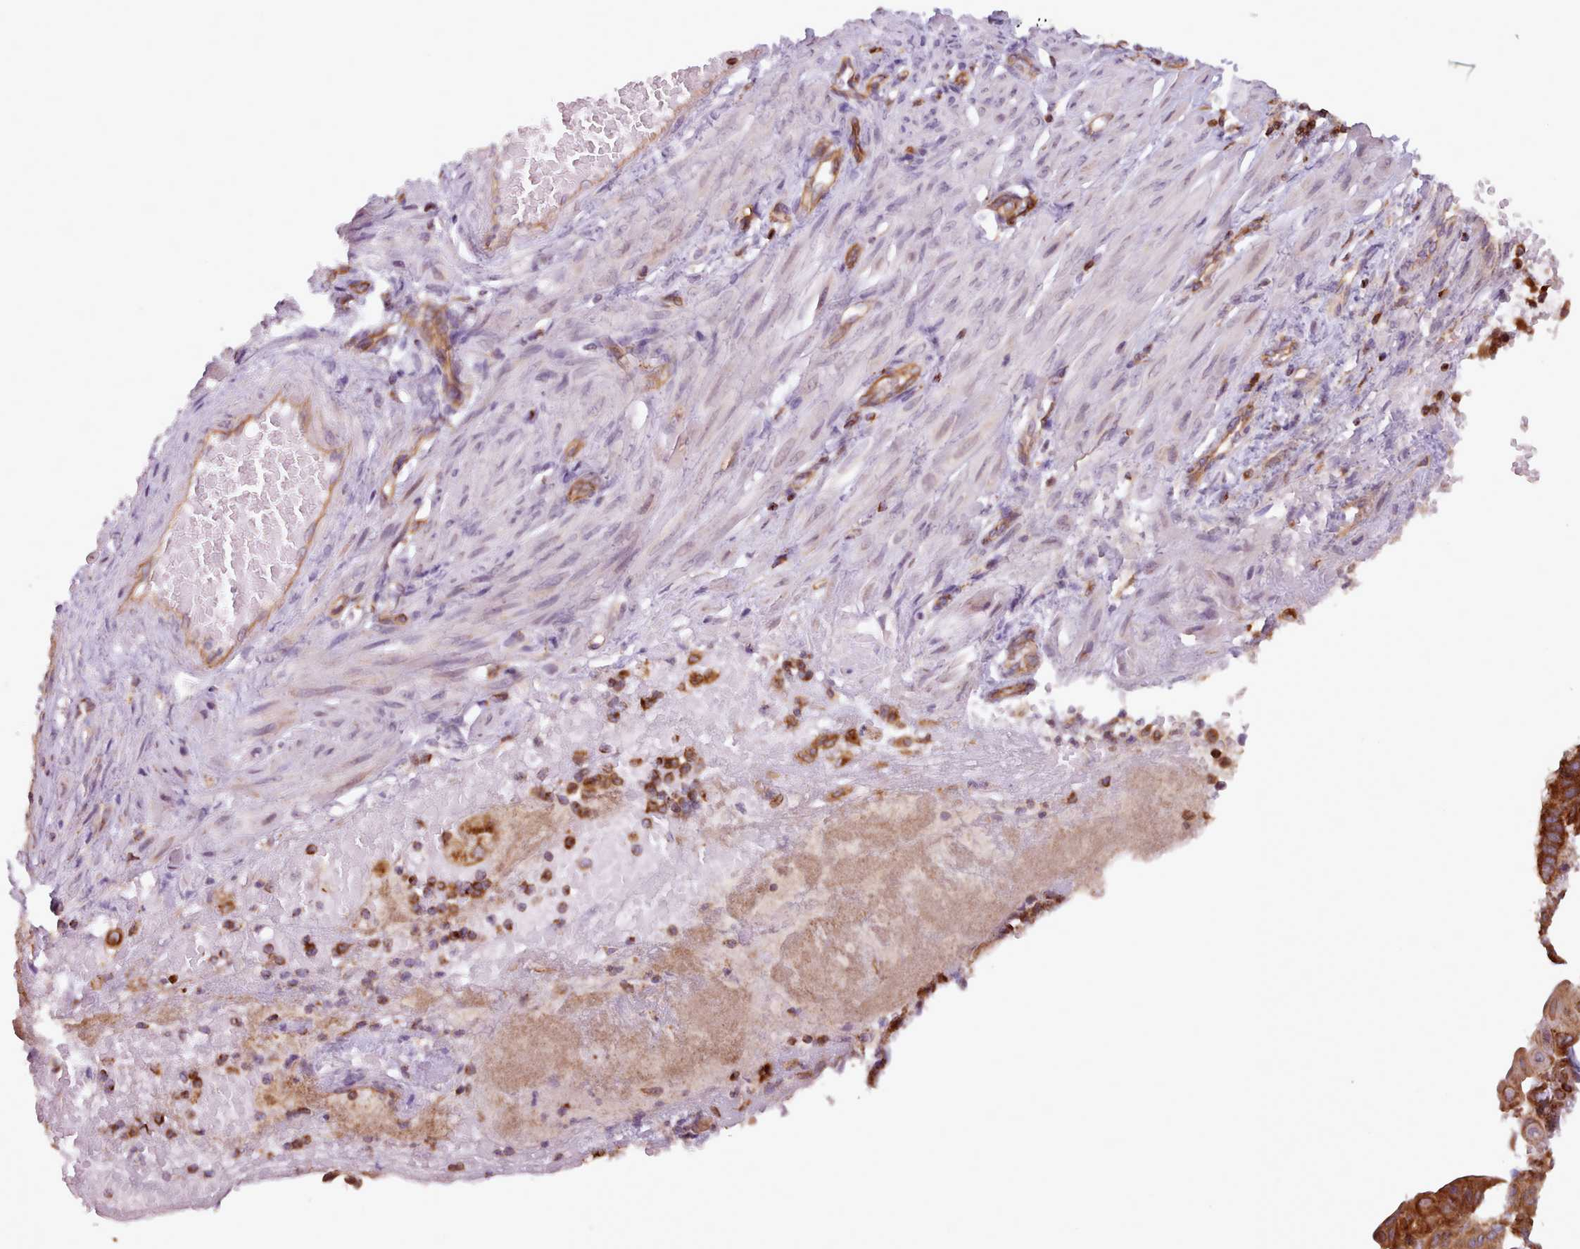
{"staining": {"intensity": "strong", "quantity": ">75%", "location": "cytoplasmic/membranous"}, "tissue": "endometrial cancer", "cell_type": "Tumor cells", "image_type": "cancer", "snomed": [{"axis": "morphology", "description": "Adenocarcinoma, NOS"}, {"axis": "topography", "description": "Endometrium"}], "caption": "A micrograph of adenocarcinoma (endometrial) stained for a protein reveals strong cytoplasmic/membranous brown staining in tumor cells. Immunohistochemistry (ihc) stains the protein of interest in brown and the nuclei are stained blue.", "gene": "CRYBG1", "patient": {"sex": "female", "age": 49}}